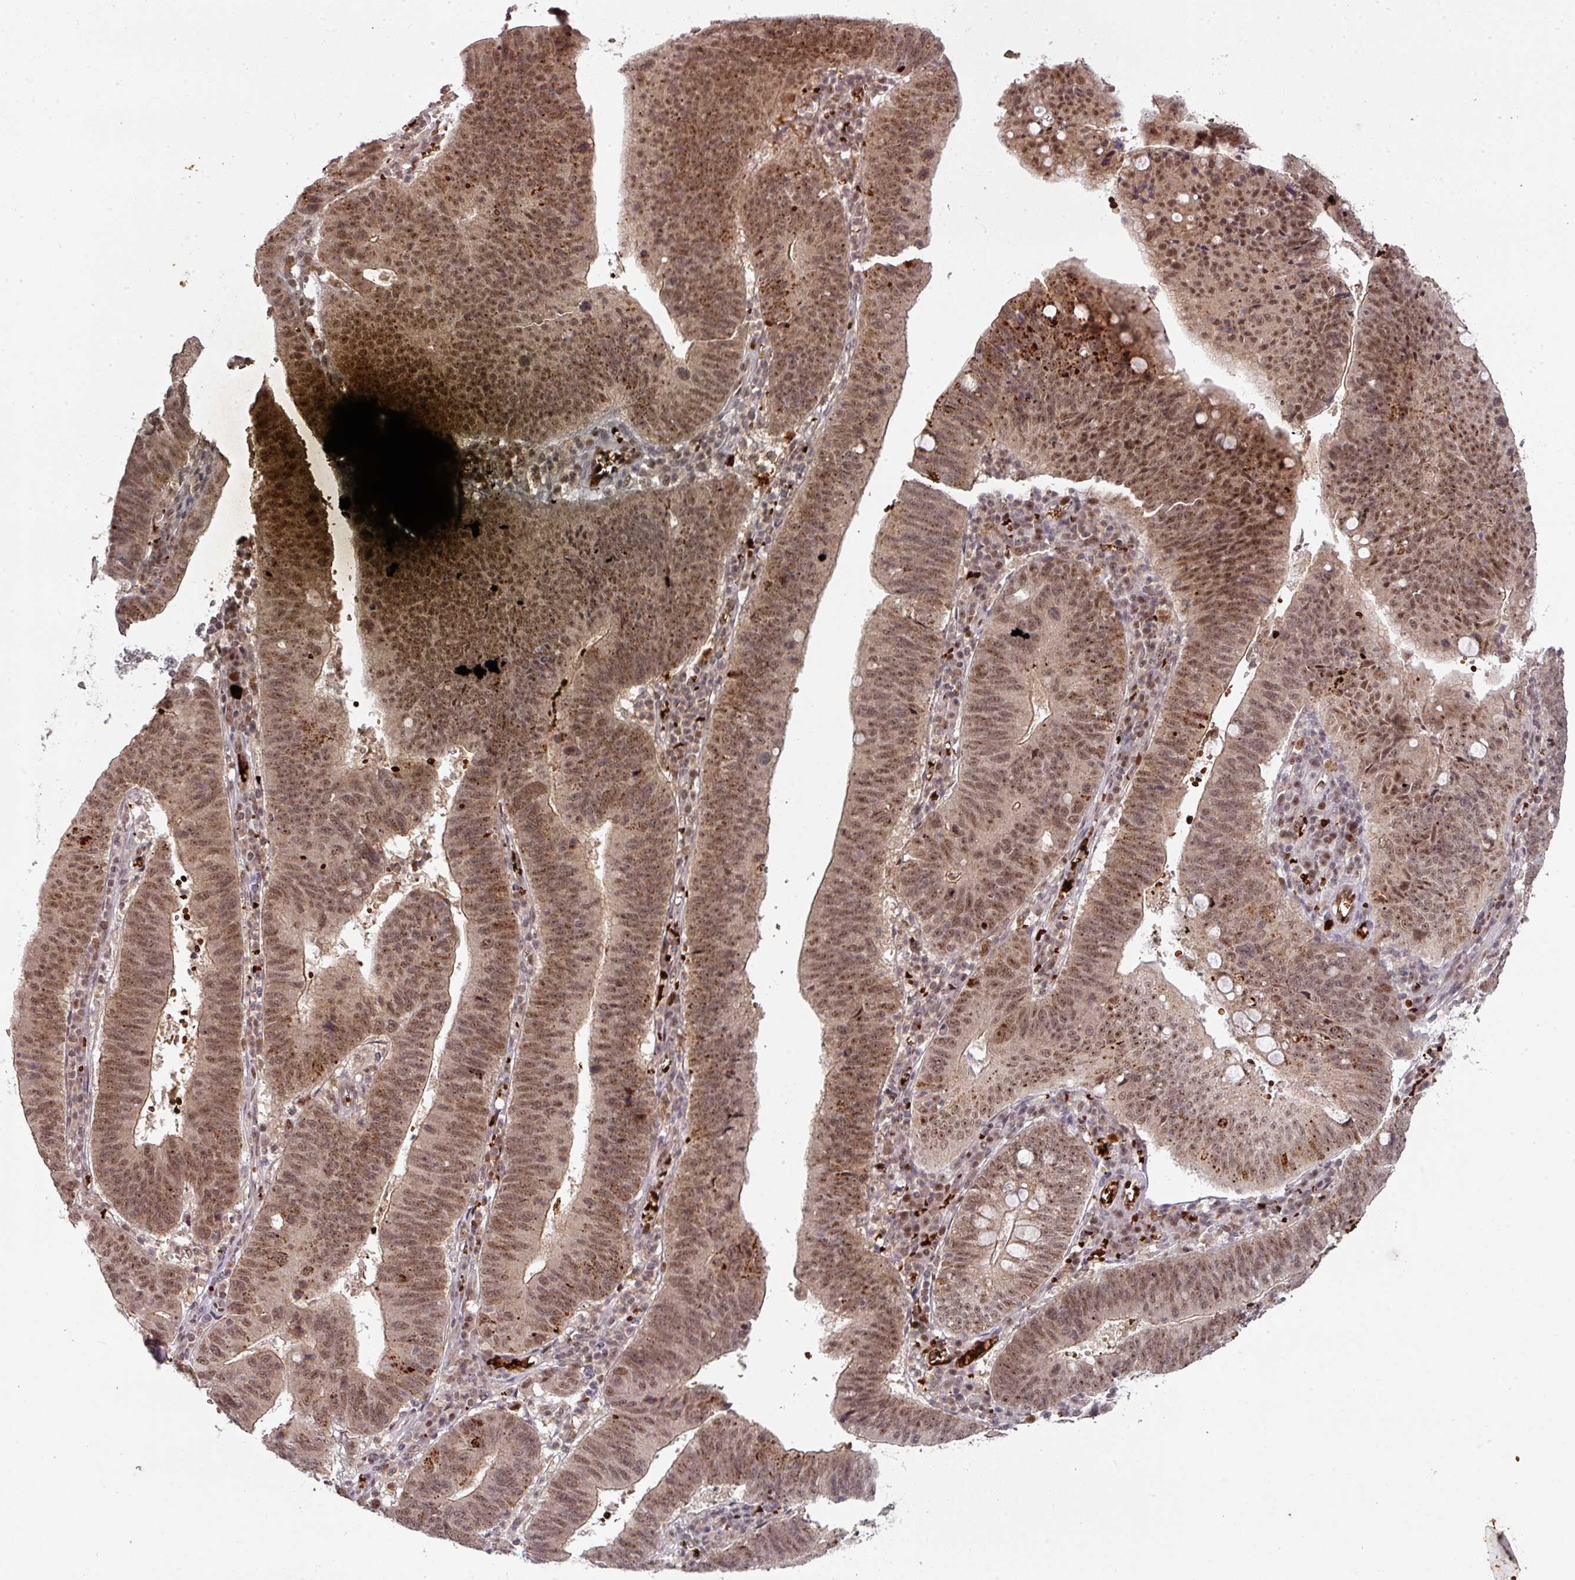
{"staining": {"intensity": "moderate", "quantity": ">75%", "location": "cytoplasmic/membranous,nuclear"}, "tissue": "stomach cancer", "cell_type": "Tumor cells", "image_type": "cancer", "snomed": [{"axis": "morphology", "description": "Adenocarcinoma, NOS"}, {"axis": "topography", "description": "Stomach"}], "caption": "A brown stain labels moderate cytoplasmic/membranous and nuclear positivity of a protein in human stomach cancer (adenocarcinoma) tumor cells. The protein of interest is stained brown, and the nuclei are stained in blue (DAB (3,3'-diaminobenzidine) IHC with brightfield microscopy, high magnification).", "gene": "NEIL1", "patient": {"sex": "male", "age": 59}}